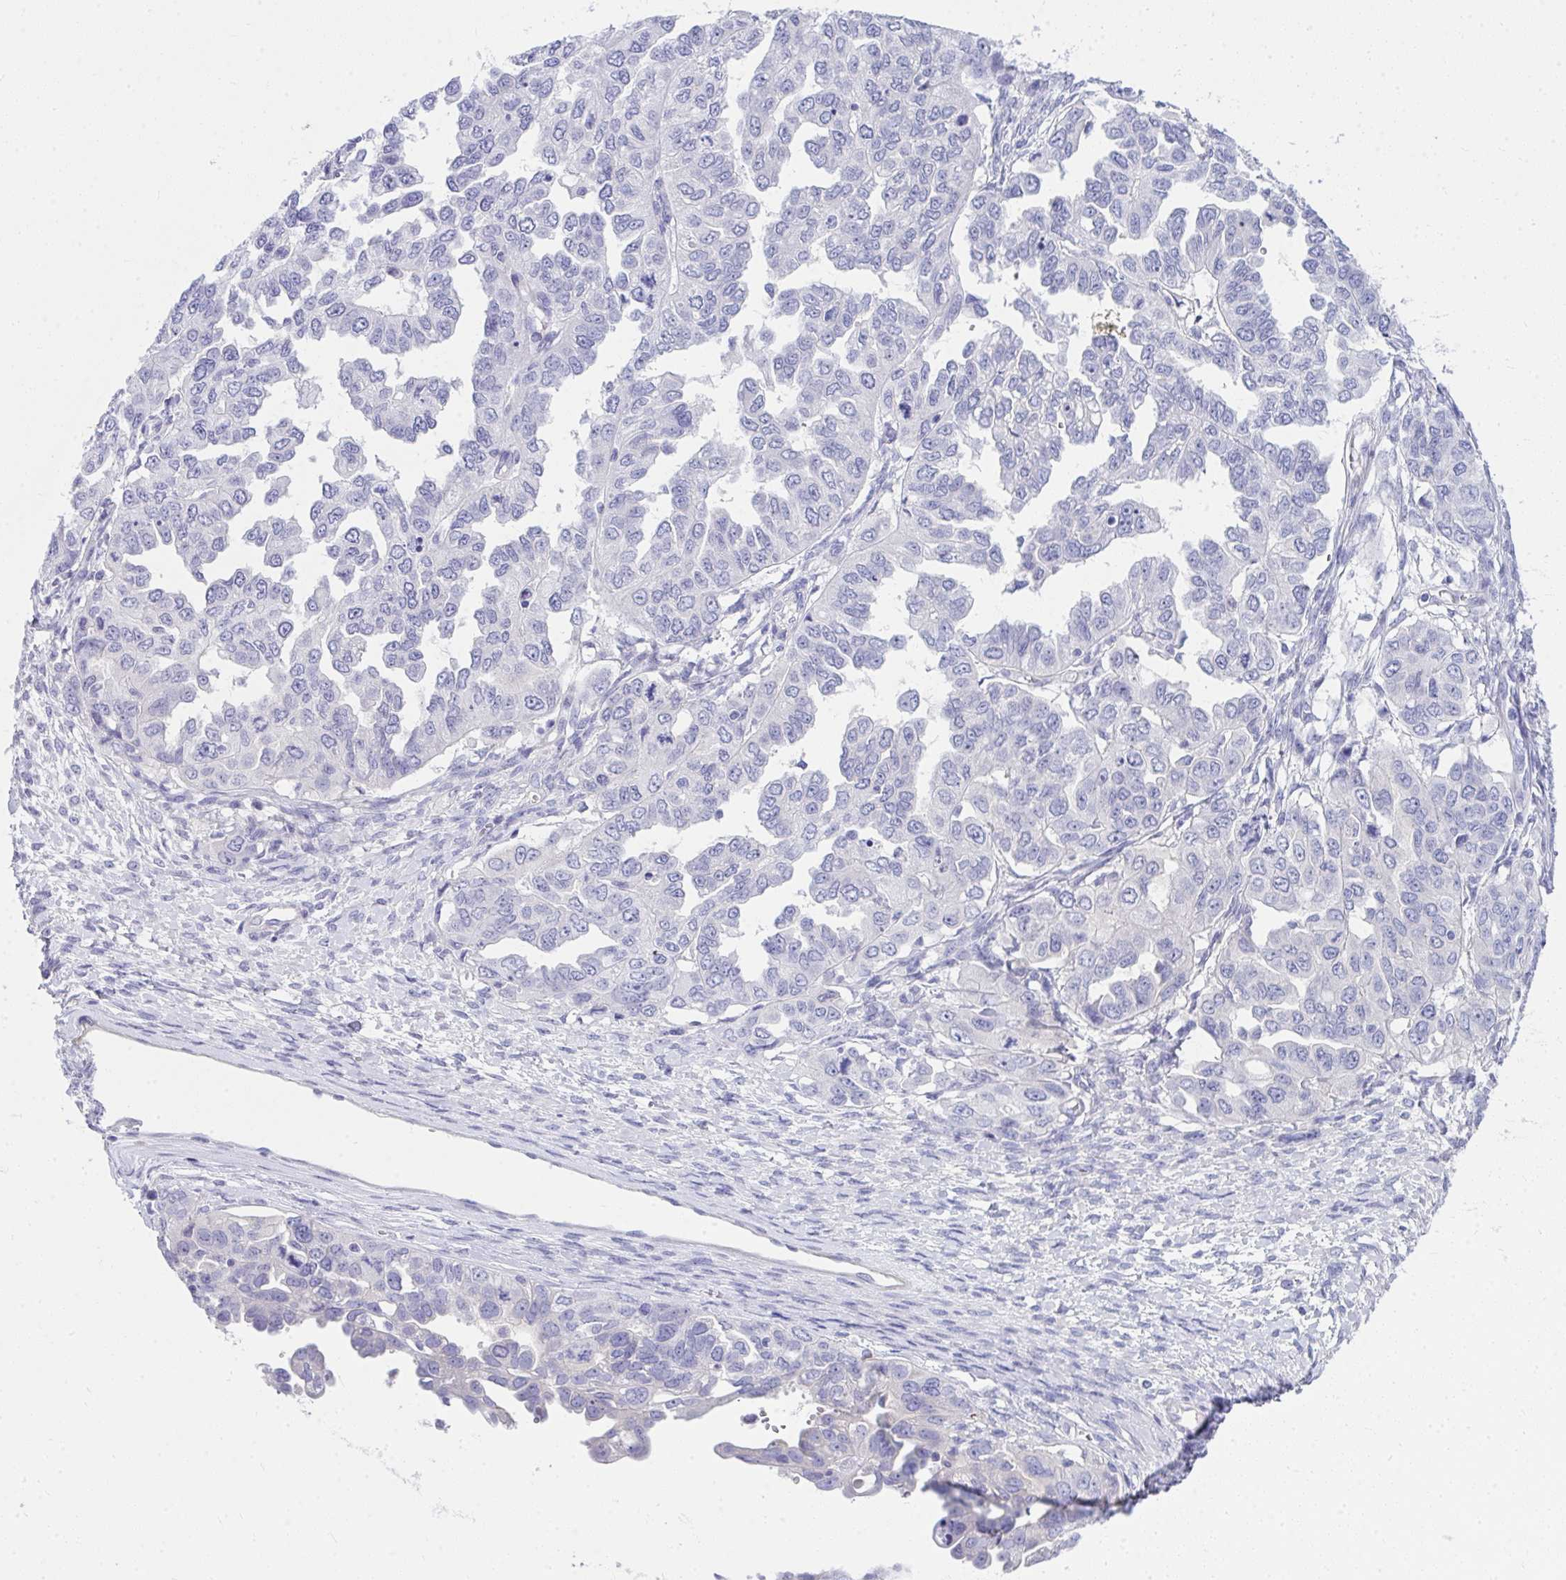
{"staining": {"intensity": "negative", "quantity": "none", "location": "none"}, "tissue": "ovarian cancer", "cell_type": "Tumor cells", "image_type": "cancer", "snomed": [{"axis": "morphology", "description": "Cystadenocarcinoma, serous, NOS"}, {"axis": "topography", "description": "Ovary"}], "caption": "An immunohistochemistry micrograph of ovarian cancer is shown. There is no staining in tumor cells of ovarian cancer. (Stains: DAB IHC with hematoxylin counter stain, Microscopy: brightfield microscopy at high magnification).", "gene": "LRRC36", "patient": {"sex": "female", "age": 53}}